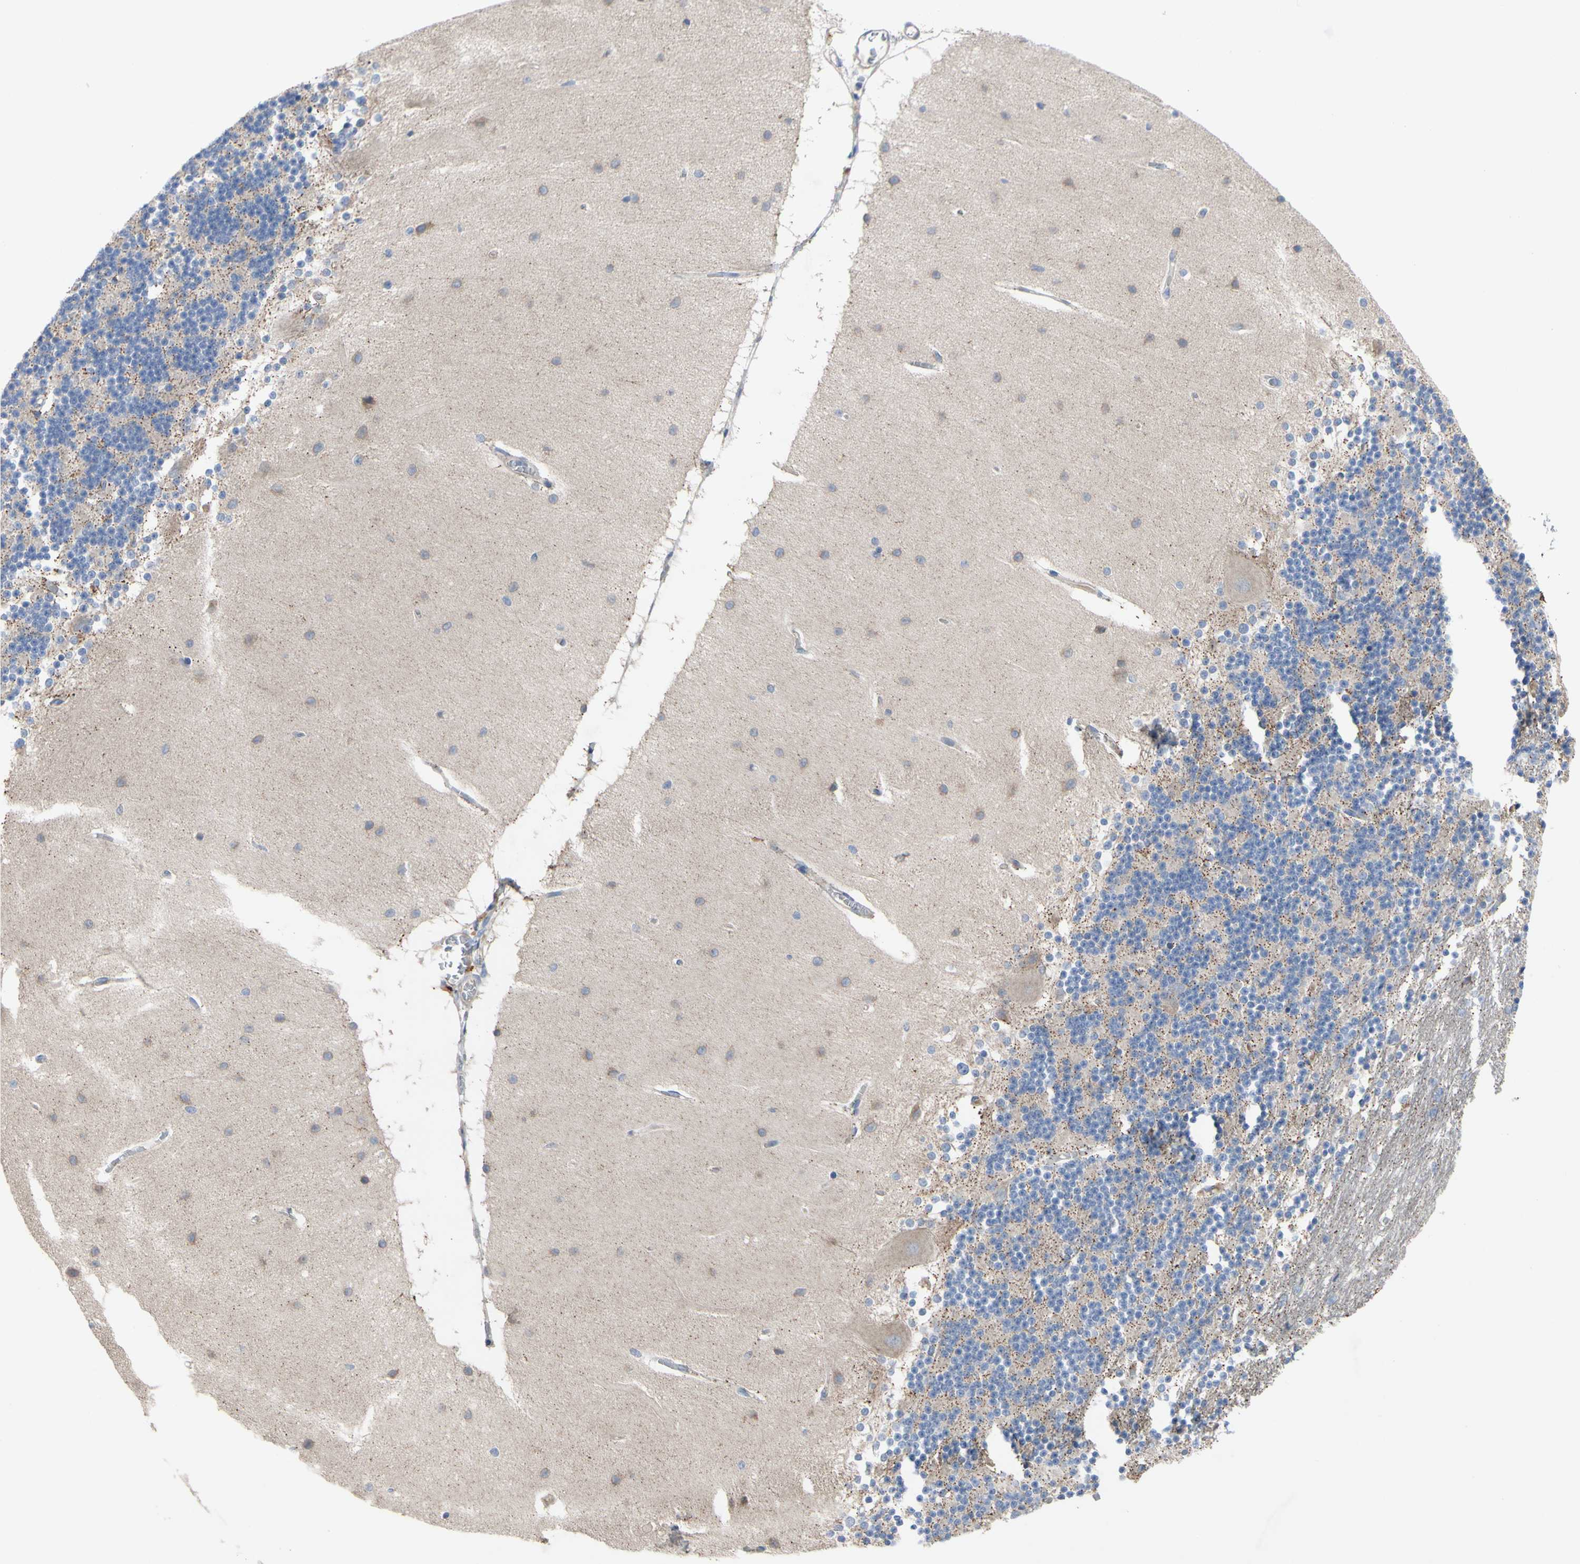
{"staining": {"intensity": "weak", "quantity": "25%-75%", "location": "cytoplasmic/membranous"}, "tissue": "cerebellum", "cell_type": "Cells in granular layer", "image_type": "normal", "snomed": [{"axis": "morphology", "description": "Normal tissue, NOS"}, {"axis": "topography", "description": "Cerebellum"}], "caption": "DAB (3,3'-diaminobenzidine) immunohistochemical staining of unremarkable human cerebellum demonstrates weak cytoplasmic/membranous protein expression in approximately 25%-75% of cells in granular layer.", "gene": "TTC14", "patient": {"sex": "female", "age": 54}}